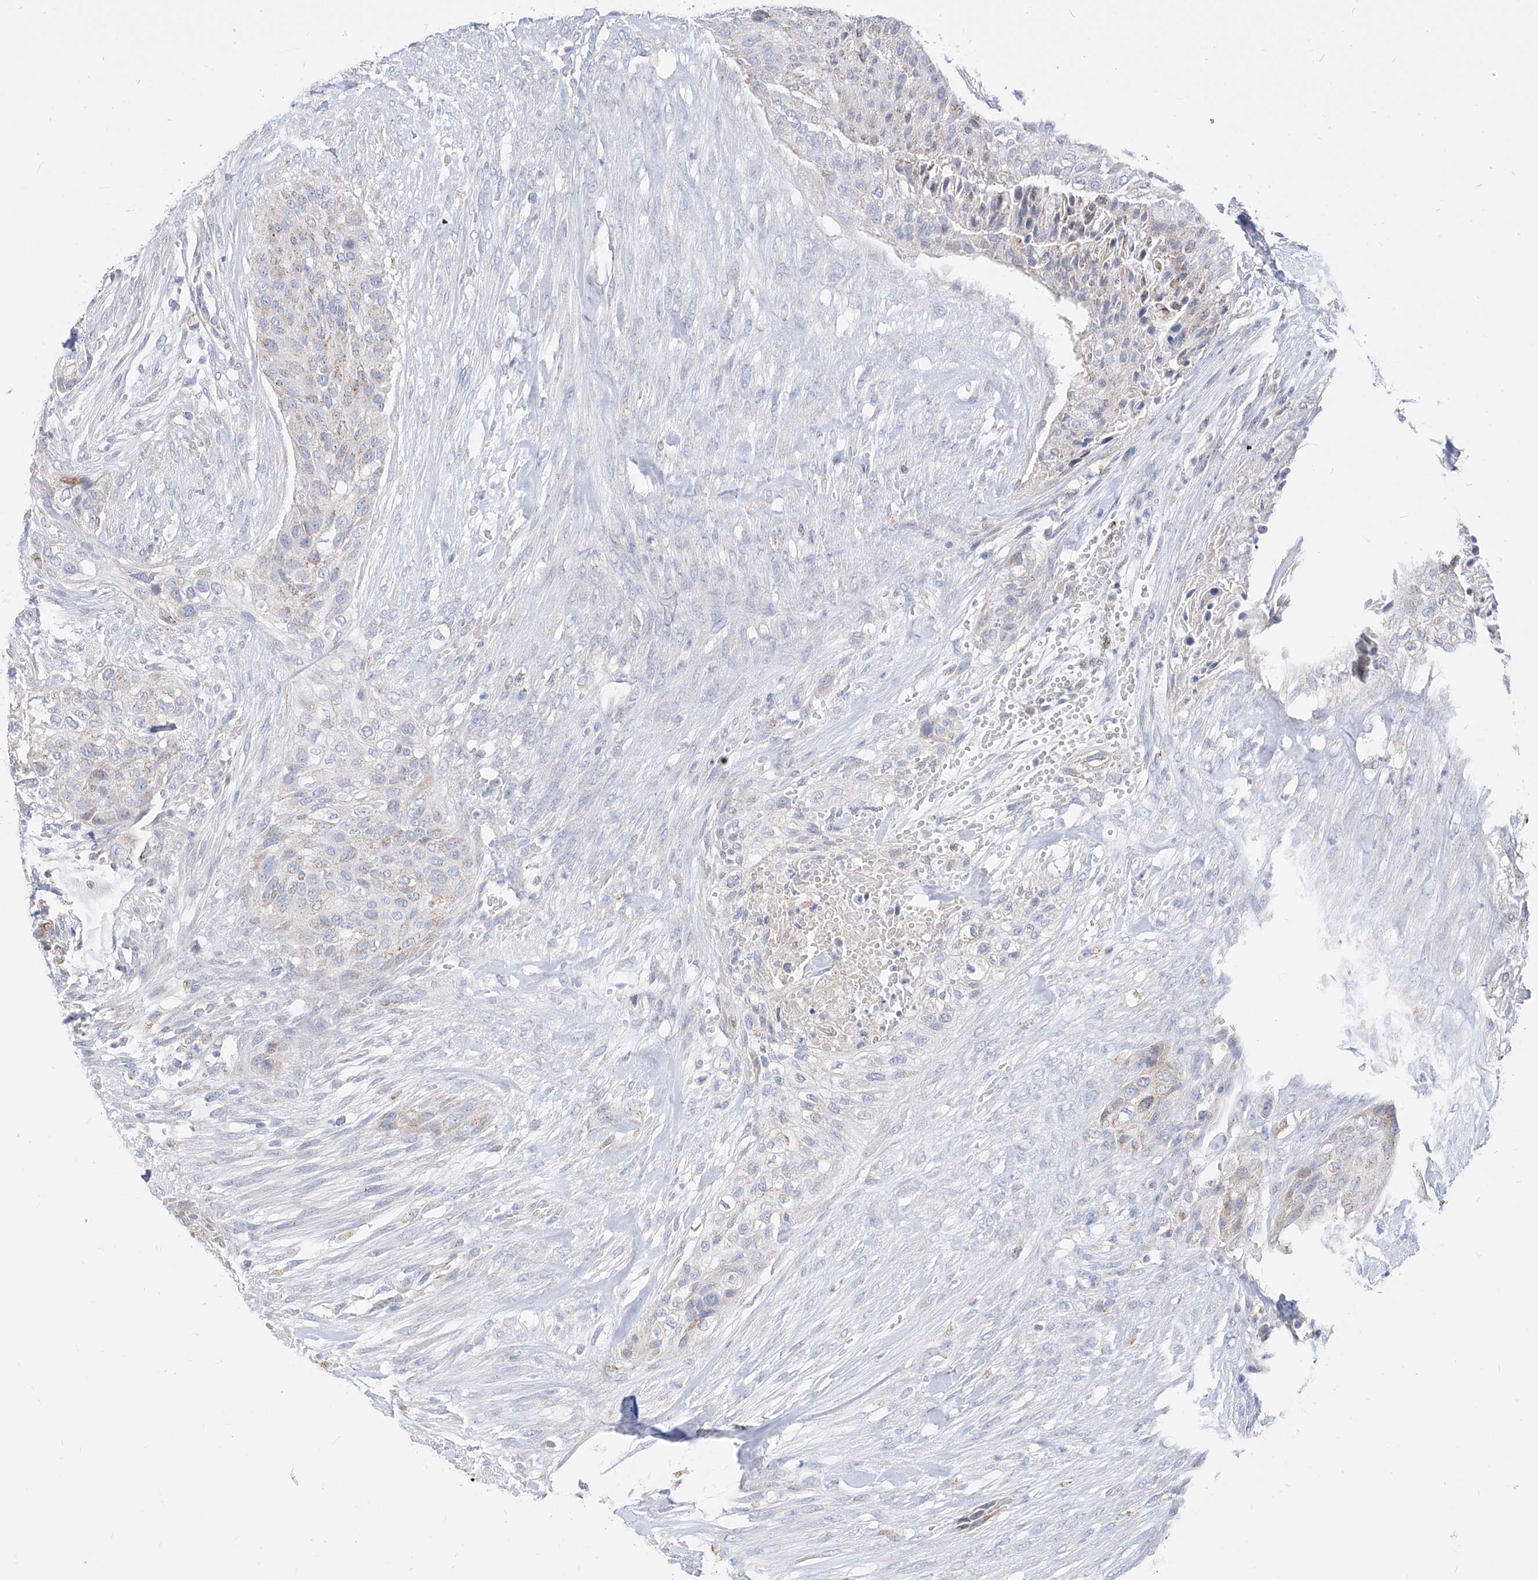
{"staining": {"intensity": "negative", "quantity": "none", "location": "none"}, "tissue": "urothelial cancer", "cell_type": "Tumor cells", "image_type": "cancer", "snomed": [{"axis": "morphology", "description": "Urothelial carcinoma, High grade"}, {"axis": "topography", "description": "Urinary bladder"}], "caption": "Tumor cells are negative for protein expression in human high-grade urothelial carcinoma. (Brightfield microscopy of DAB immunohistochemistry (IHC) at high magnification).", "gene": "RASA2", "patient": {"sex": "male", "age": 35}}